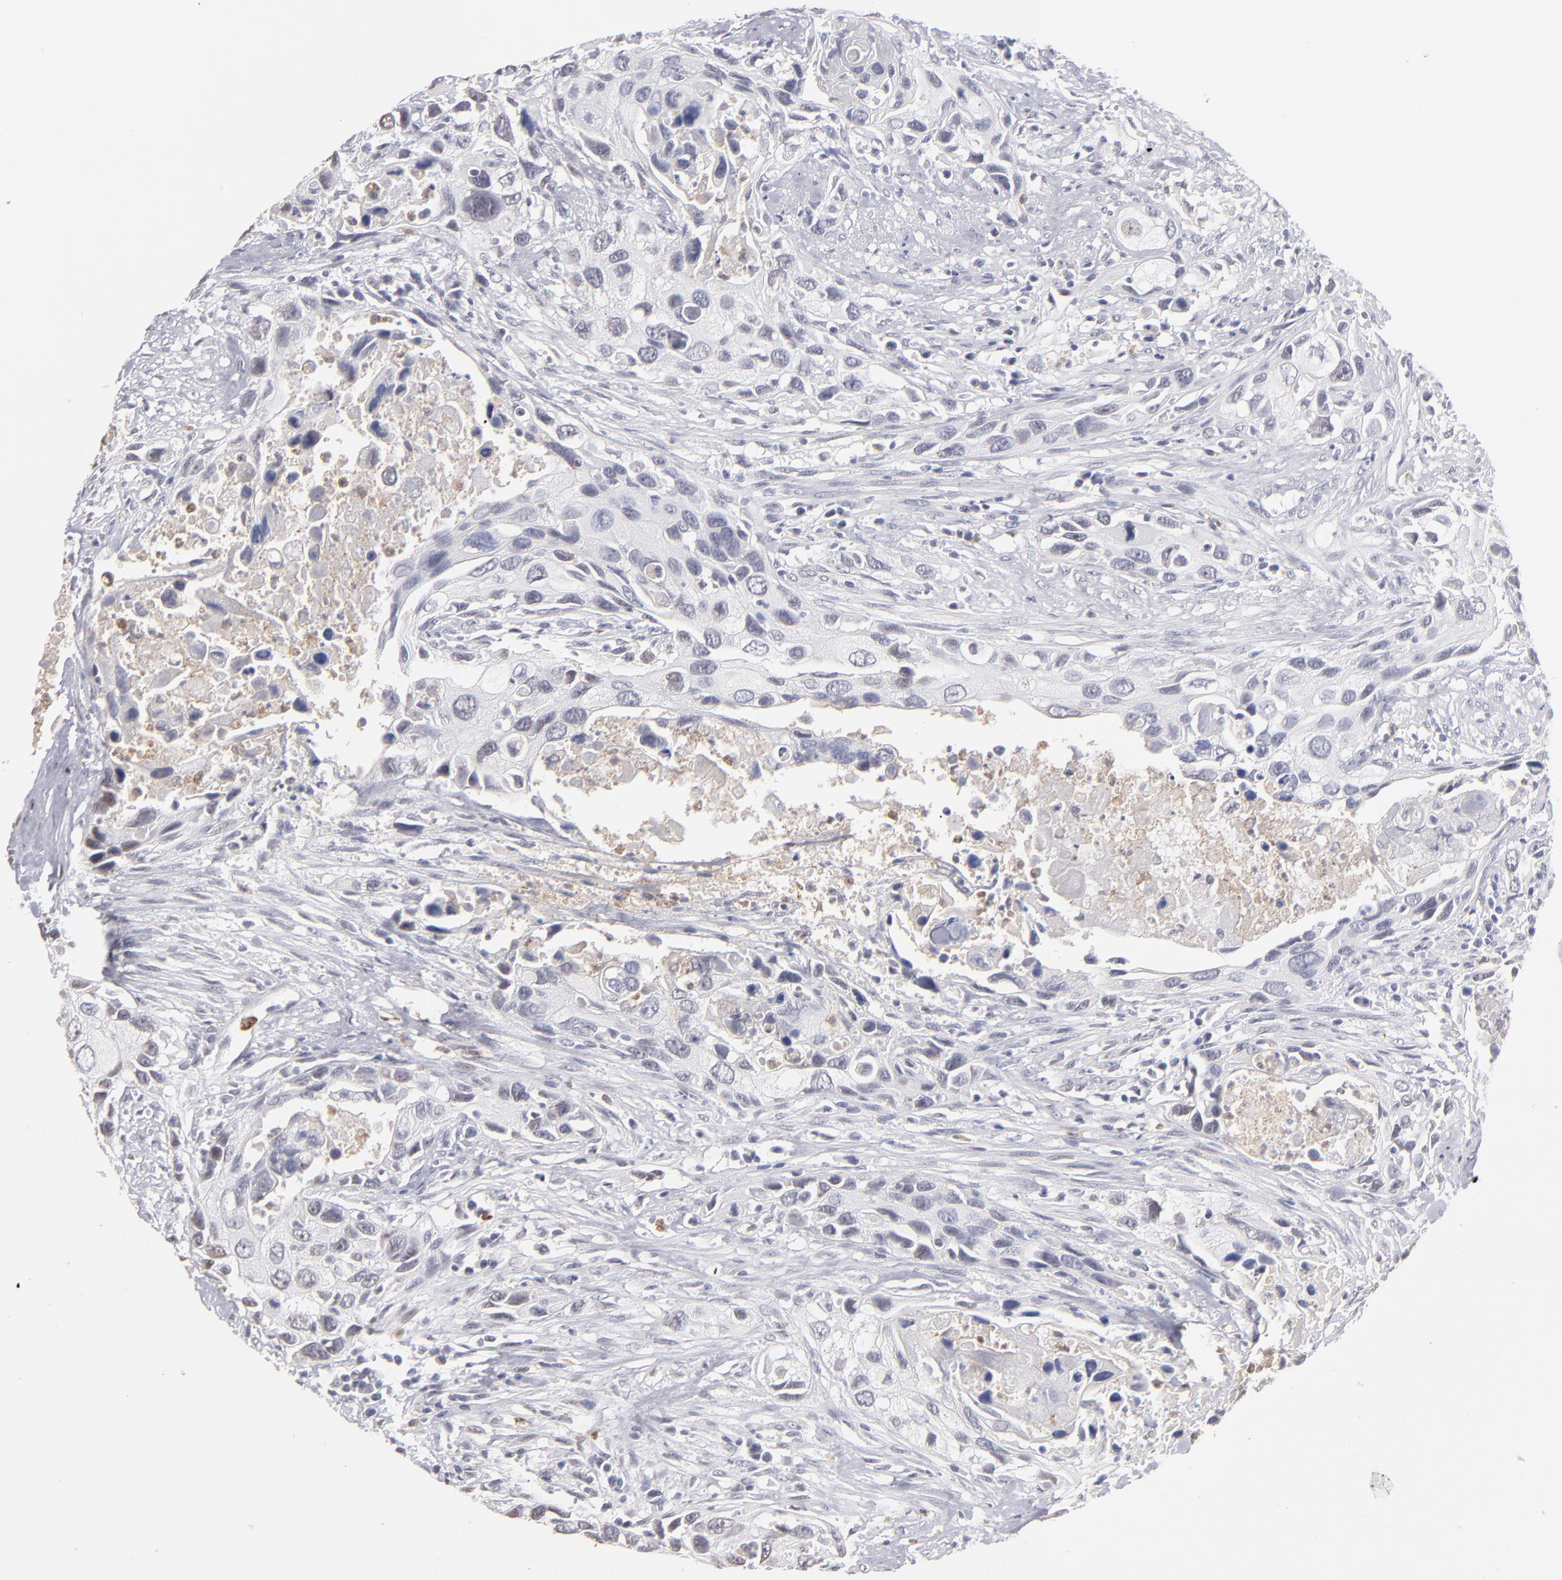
{"staining": {"intensity": "negative", "quantity": "none", "location": "none"}, "tissue": "urothelial cancer", "cell_type": "Tumor cells", "image_type": "cancer", "snomed": [{"axis": "morphology", "description": "Urothelial carcinoma, High grade"}, {"axis": "topography", "description": "Urinary bladder"}], "caption": "DAB immunohistochemical staining of human high-grade urothelial carcinoma exhibits no significant positivity in tumor cells.", "gene": "MGAM", "patient": {"sex": "male", "age": 71}}